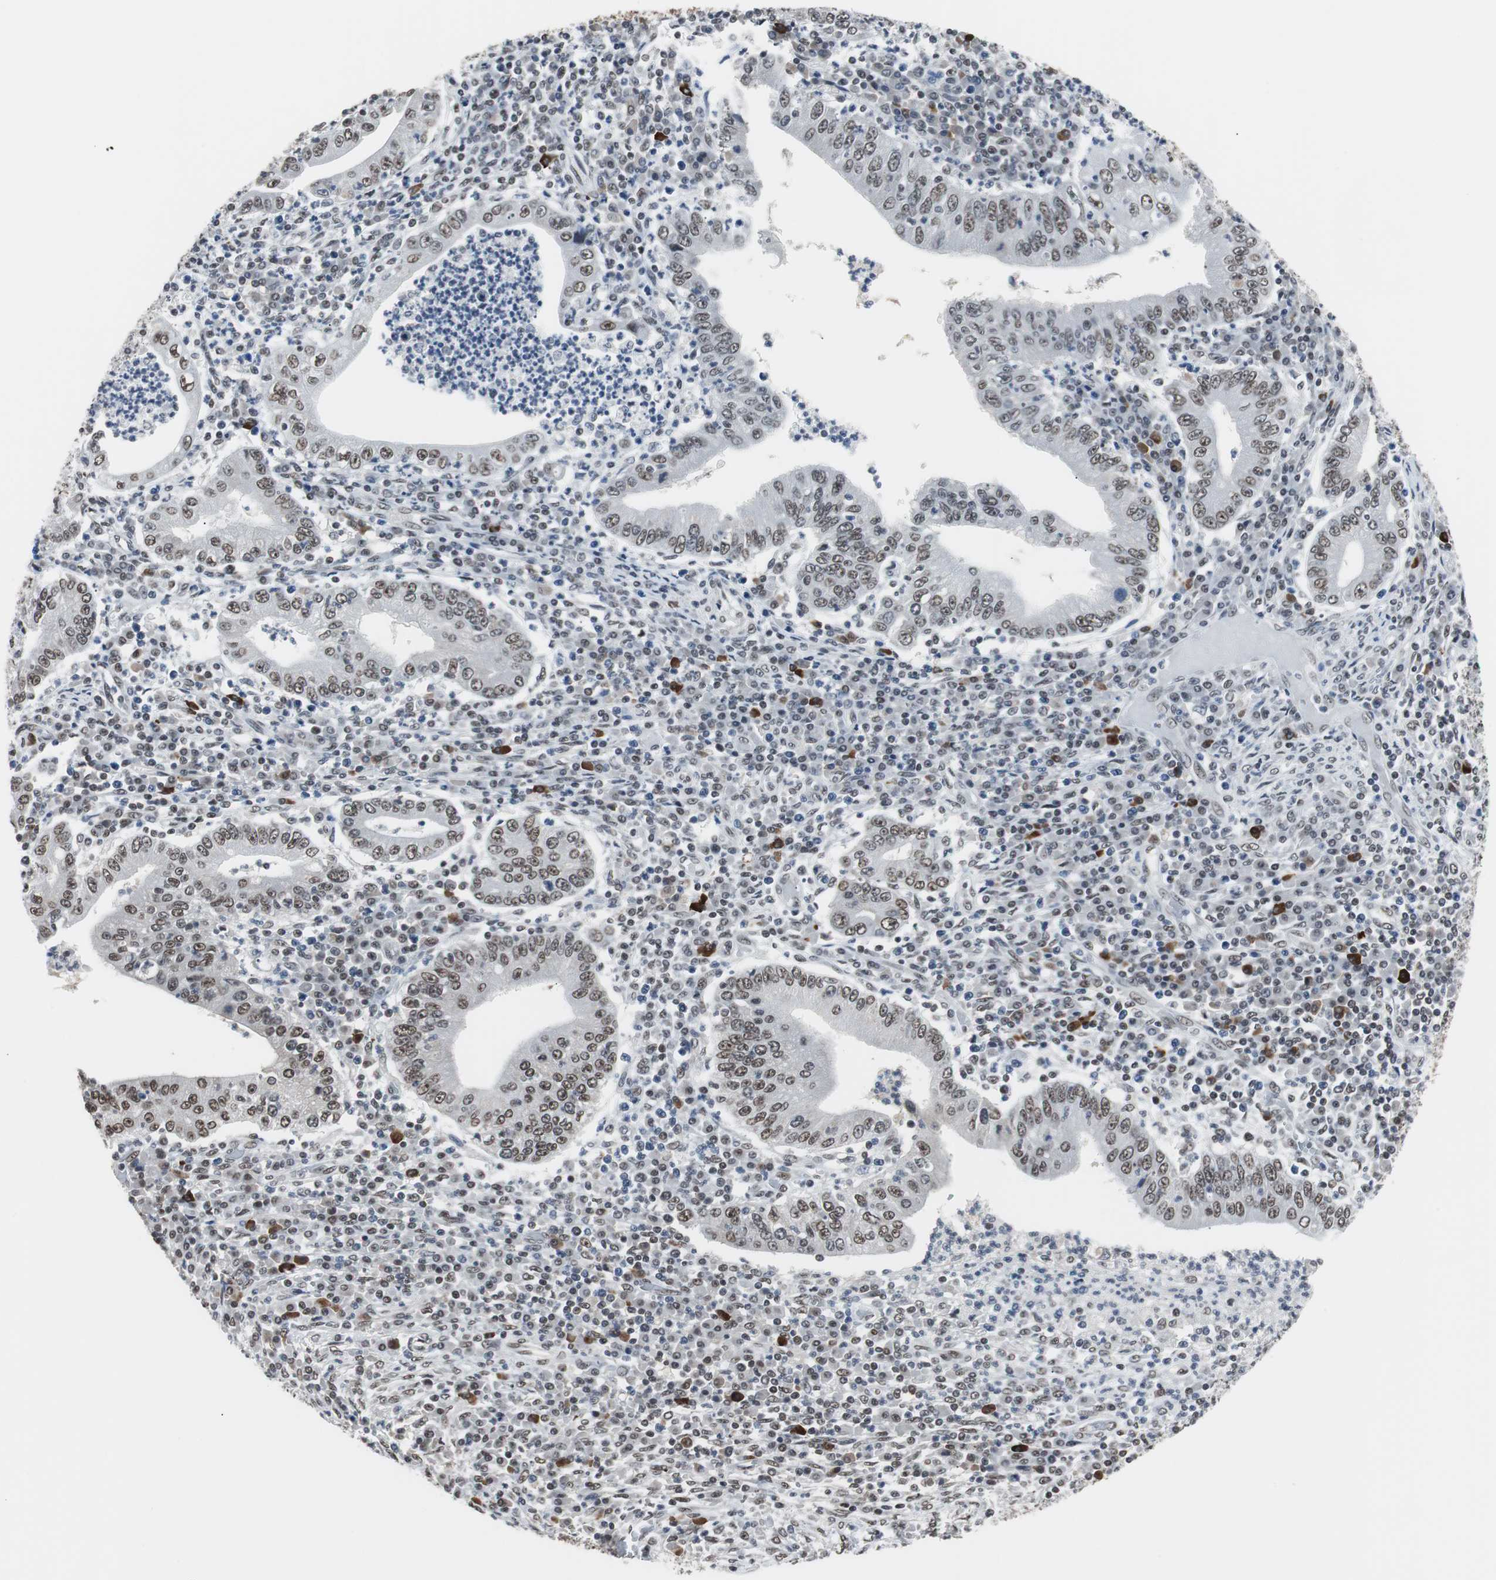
{"staining": {"intensity": "moderate", "quantity": ">75%", "location": "nuclear"}, "tissue": "stomach cancer", "cell_type": "Tumor cells", "image_type": "cancer", "snomed": [{"axis": "morphology", "description": "Normal tissue, NOS"}, {"axis": "morphology", "description": "Adenocarcinoma, NOS"}, {"axis": "topography", "description": "Esophagus"}, {"axis": "topography", "description": "Stomach, upper"}, {"axis": "topography", "description": "Peripheral nerve tissue"}], "caption": "An image of human stomach cancer stained for a protein demonstrates moderate nuclear brown staining in tumor cells. The protein of interest is shown in brown color, while the nuclei are stained blue.", "gene": "TAF7", "patient": {"sex": "male", "age": 62}}